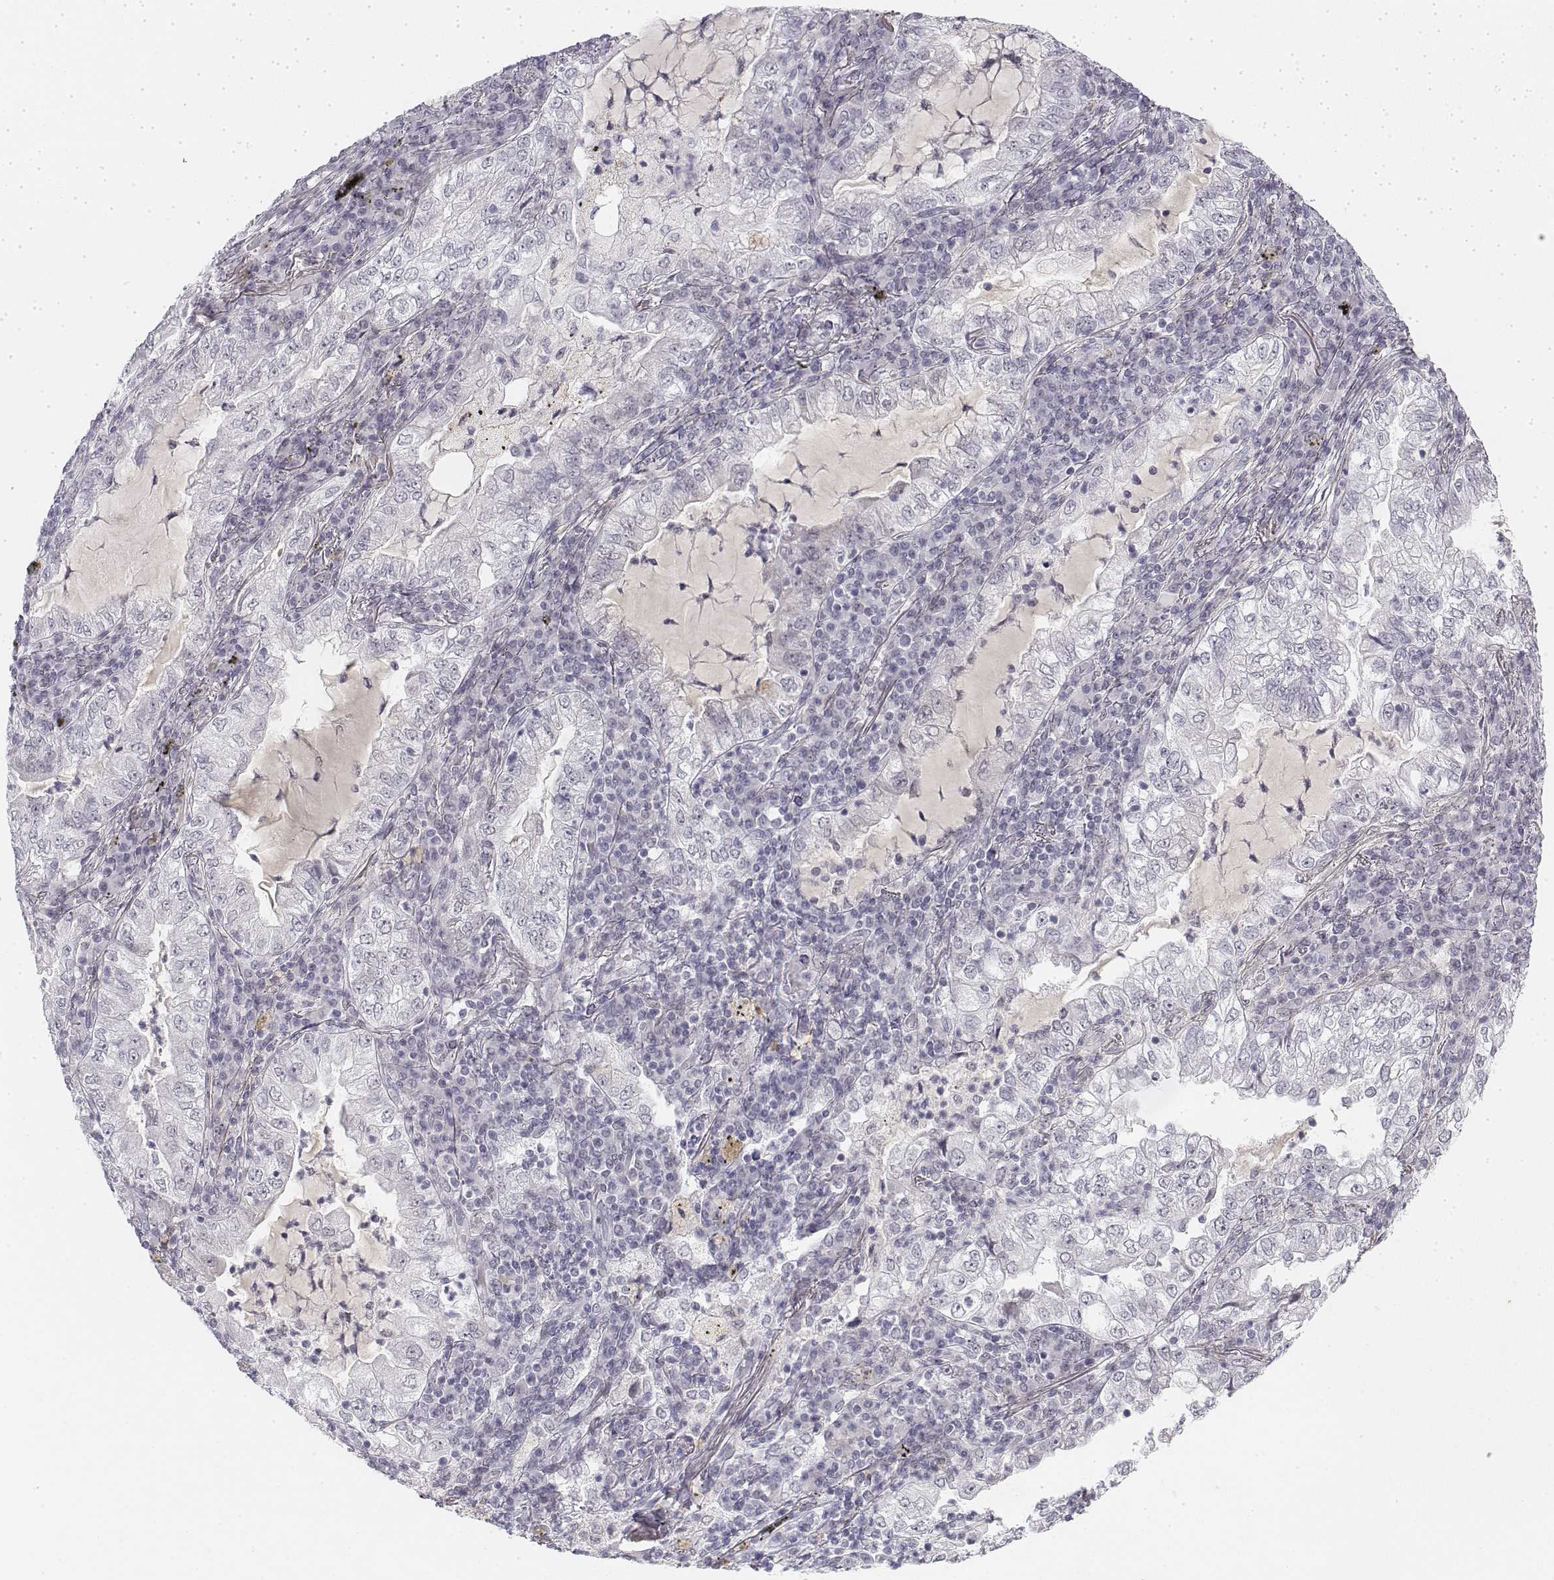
{"staining": {"intensity": "negative", "quantity": "none", "location": "none"}, "tissue": "lung cancer", "cell_type": "Tumor cells", "image_type": "cancer", "snomed": [{"axis": "morphology", "description": "Adenocarcinoma, NOS"}, {"axis": "topography", "description": "Lung"}], "caption": "There is no significant staining in tumor cells of lung adenocarcinoma.", "gene": "KRT84", "patient": {"sex": "female", "age": 73}}